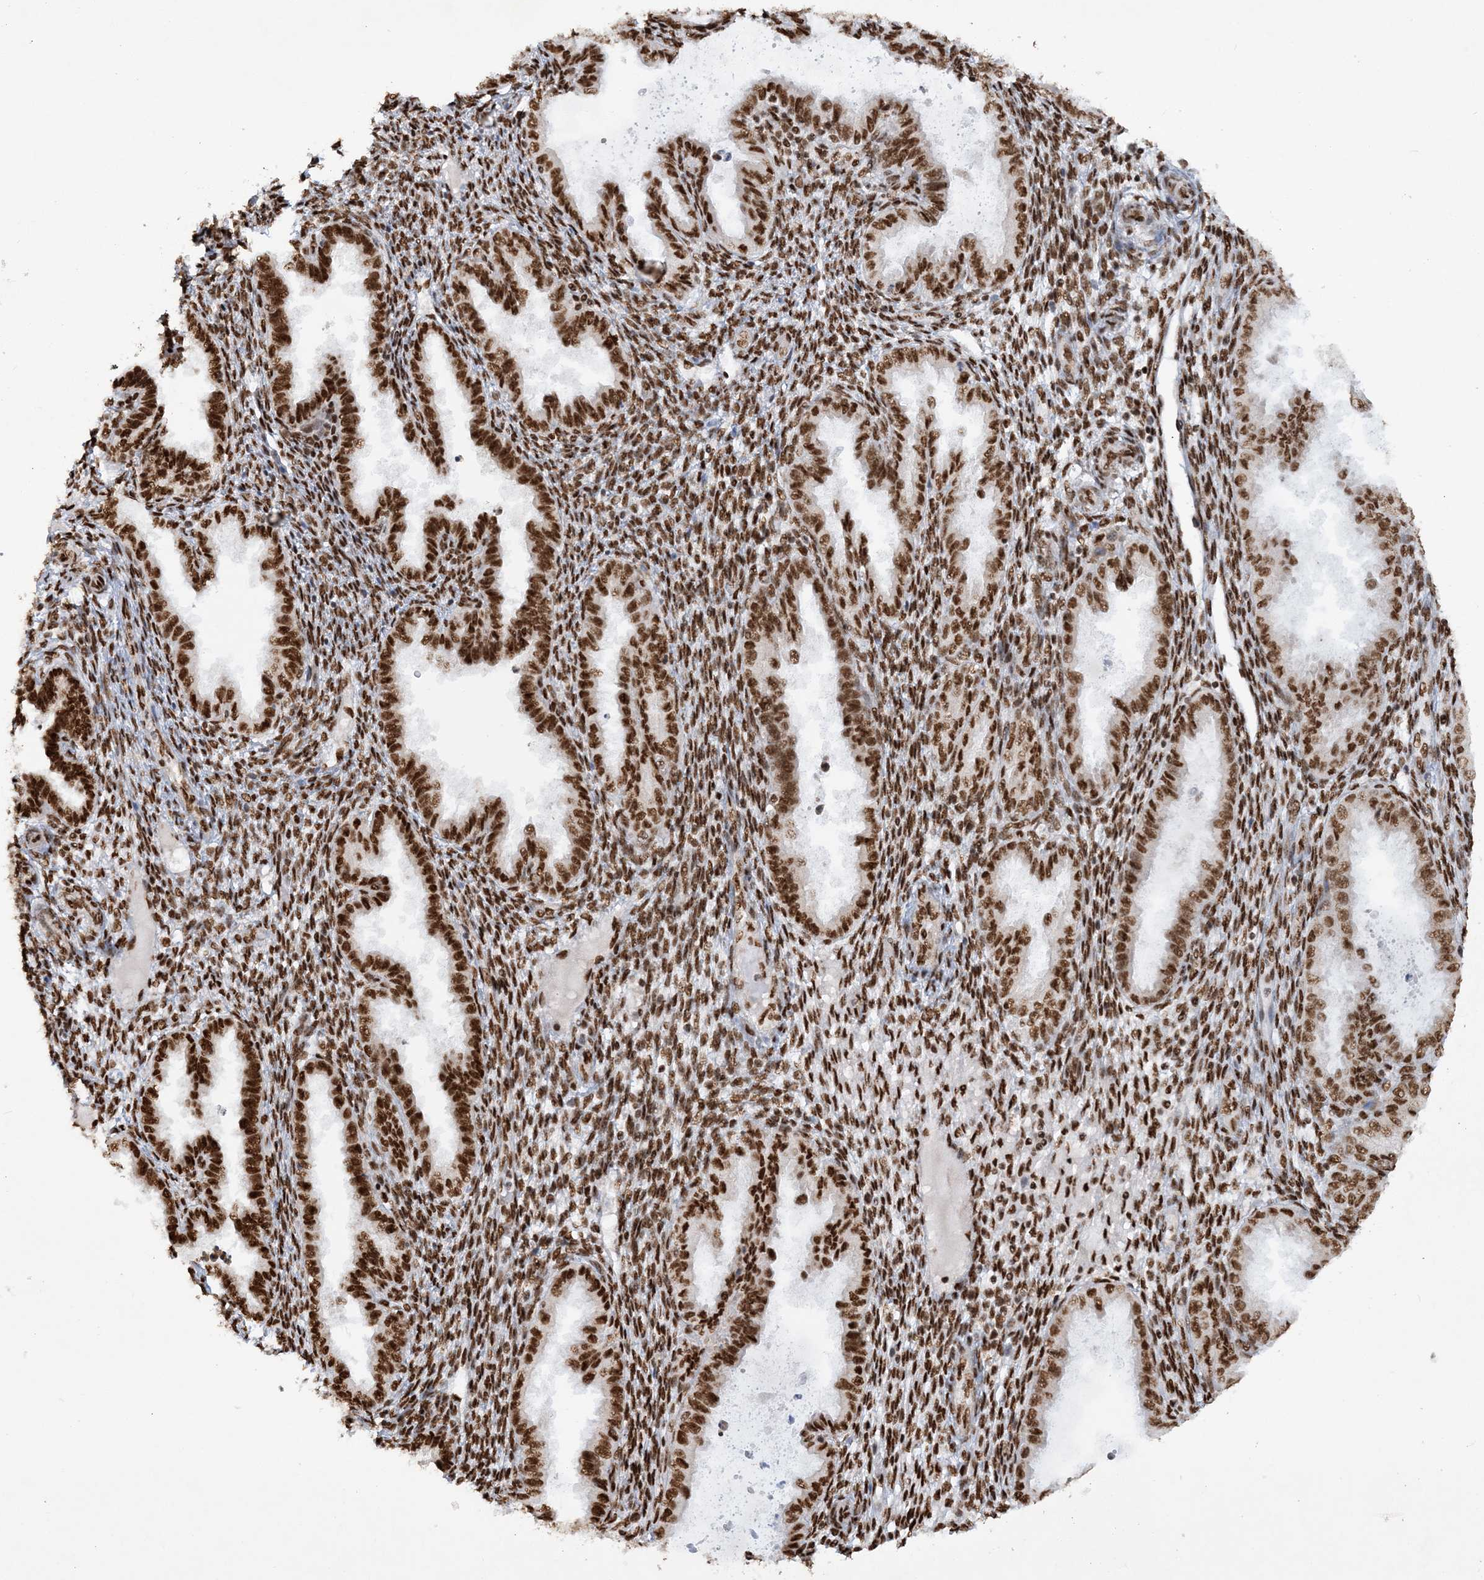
{"staining": {"intensity": "strong", "quantity": ">75%", "location": "nuclear"}, "tissue": "endometrium", "cell_type": "Cells in endometrial stroma", "image_type": "normal", "snomed": [{"axis": "morphology", "description": "Normal tissue, NOS"}, {"axis": "topography", "description": "Endometrium"}], "caption": "Cells in endometrial stroma reveal strong nuclear staining in approximately >75% of cells in unremarkable endometrium.", "gene": "DELE1", "patient": {"sex": "female", "age": 33}}